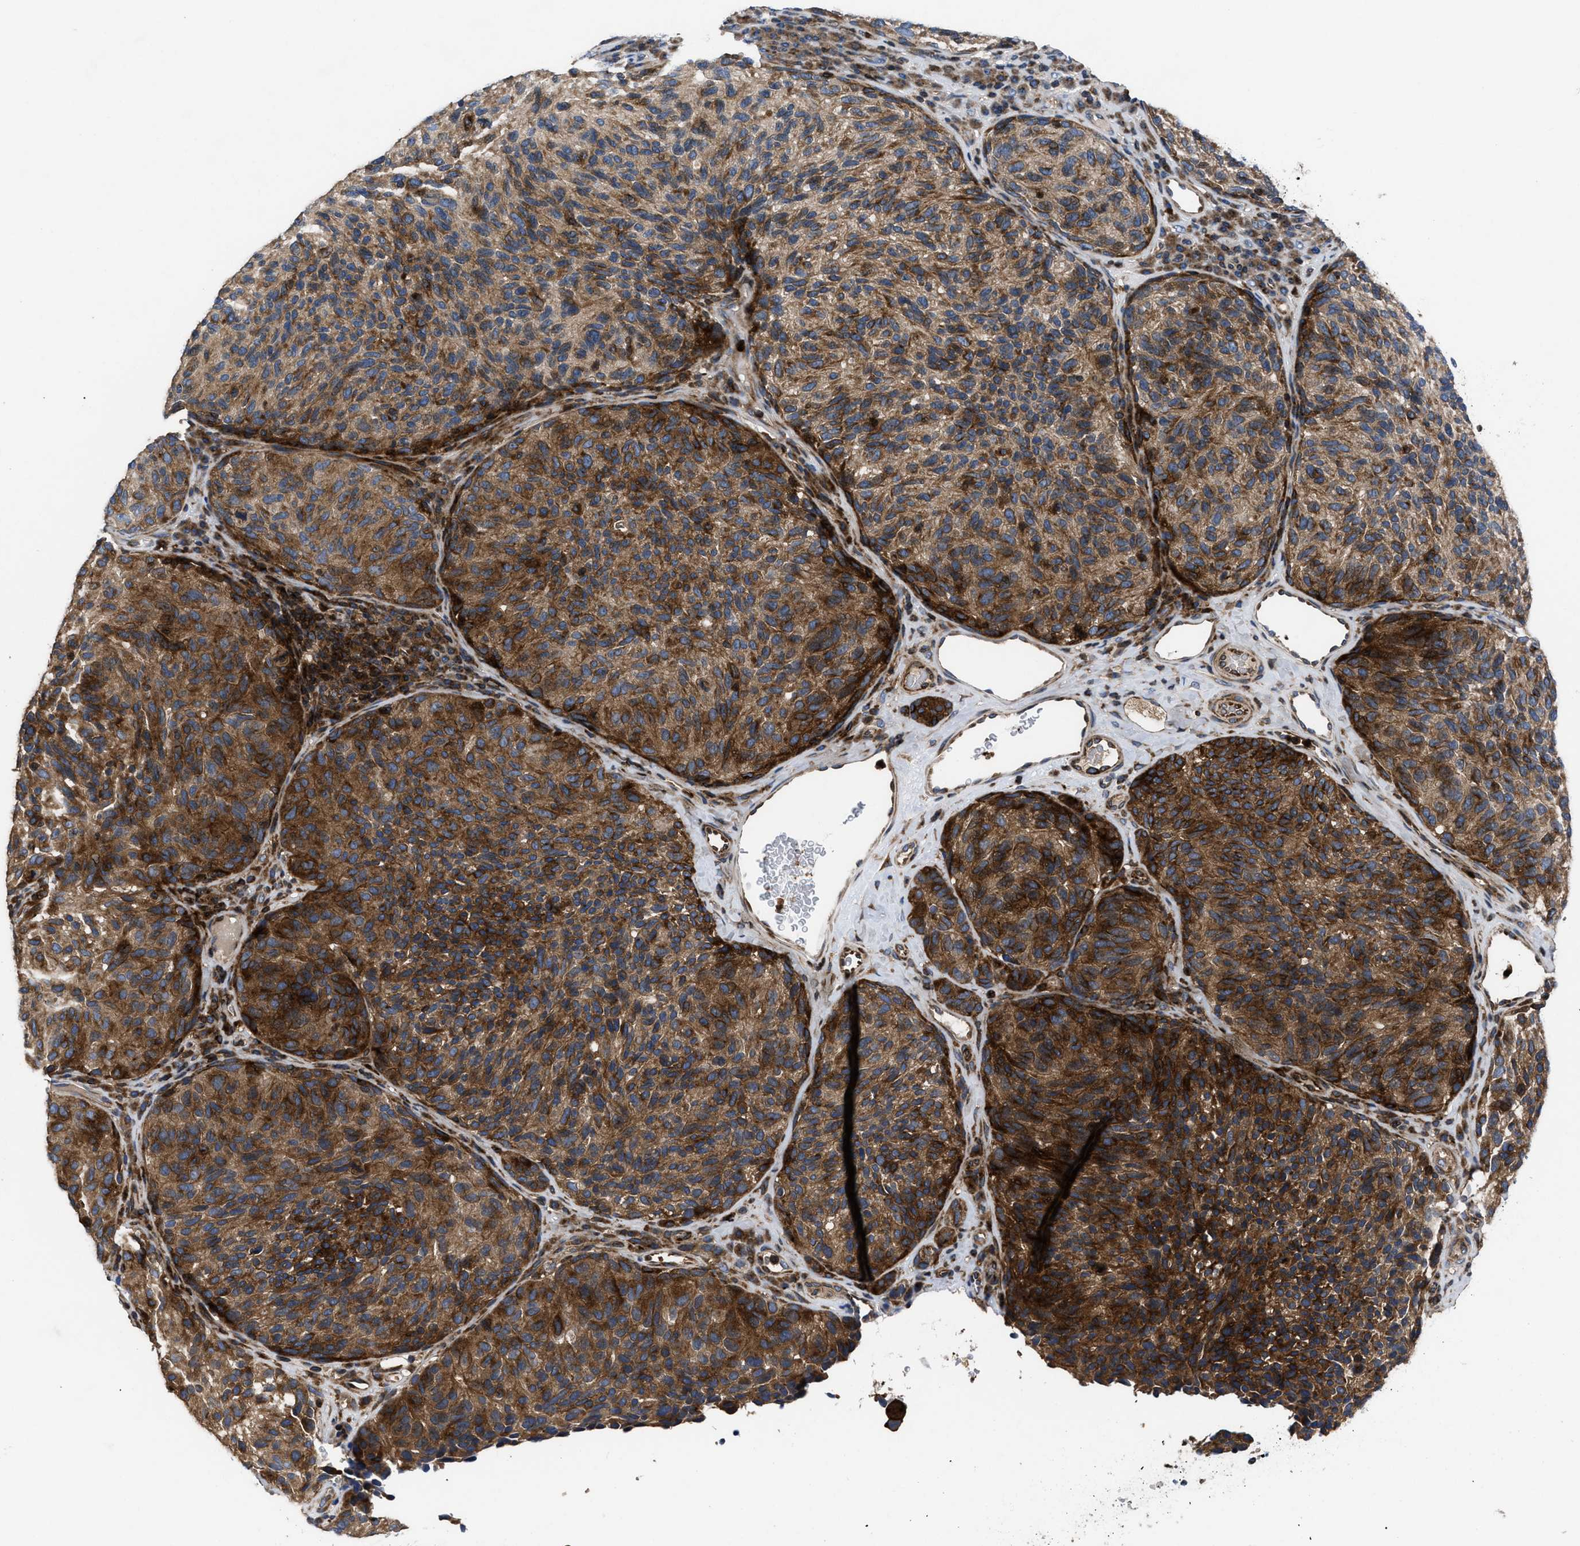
{"staining": {"intensity": "moderate", "quantity": ">75%", "location": "cytoplasmic/membranous"}, "tissue": "melanoma", "cell_type": "Tumor cells", "image_type": "cancer", "snomed": [{"axis": "morphology", "description": "Malignant melanoma, NOS"}, {"axis": "topography", "description": "Skin"}], "caption": "Protein staining reveals moderate cytoplasmic/membranous staining in about >75% of tumor cells in malignant melanoma.", "gene": "YBEY", "patient": {"sex": "female", "age": 73}}